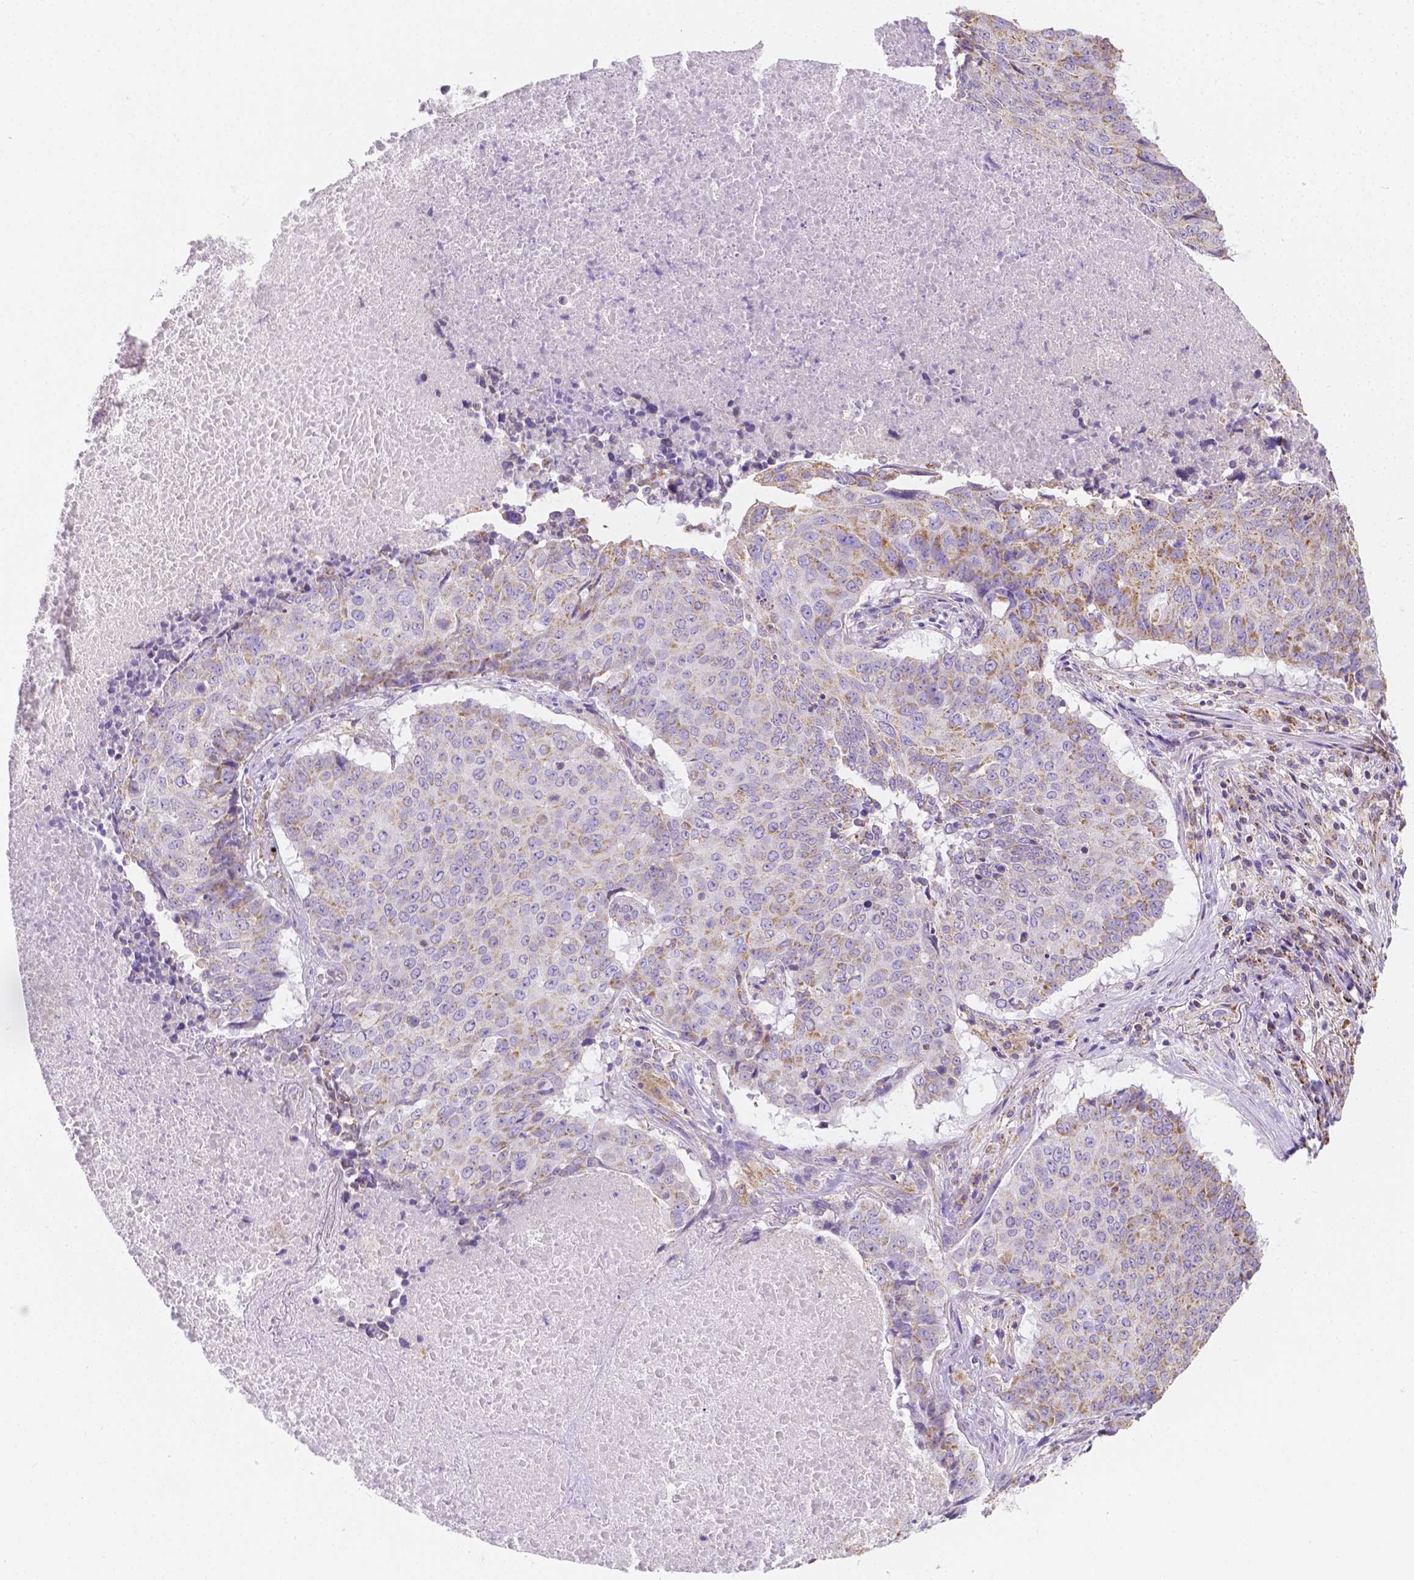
{"staining": {"intensity": "weak", "quantity": "25%-75%", "location": "cytoplasmic/membranous"}, "tissue": "lung cancer", "cell_type": "Tumor cells", "image_type": "cancer", "snomed": [{"axis": "morphology", "description": "Normal tissue, NOS"}, {"axis": "morphology", "description": "Squamous cell carcinoma, NOS"}, {"axis": "topography", "description": "Bronchus"}, {"axis": "topography", "description": "Lung"}], "caption": "Lung cancer (squamous cell carcinoma) stained with a brown dye demonstrates weak cytoplasmic/membranous positive staining in about 25%-75% of tumor cells.", "gene": "SGTB", "patient": {"sex": "male", "age": 64}}